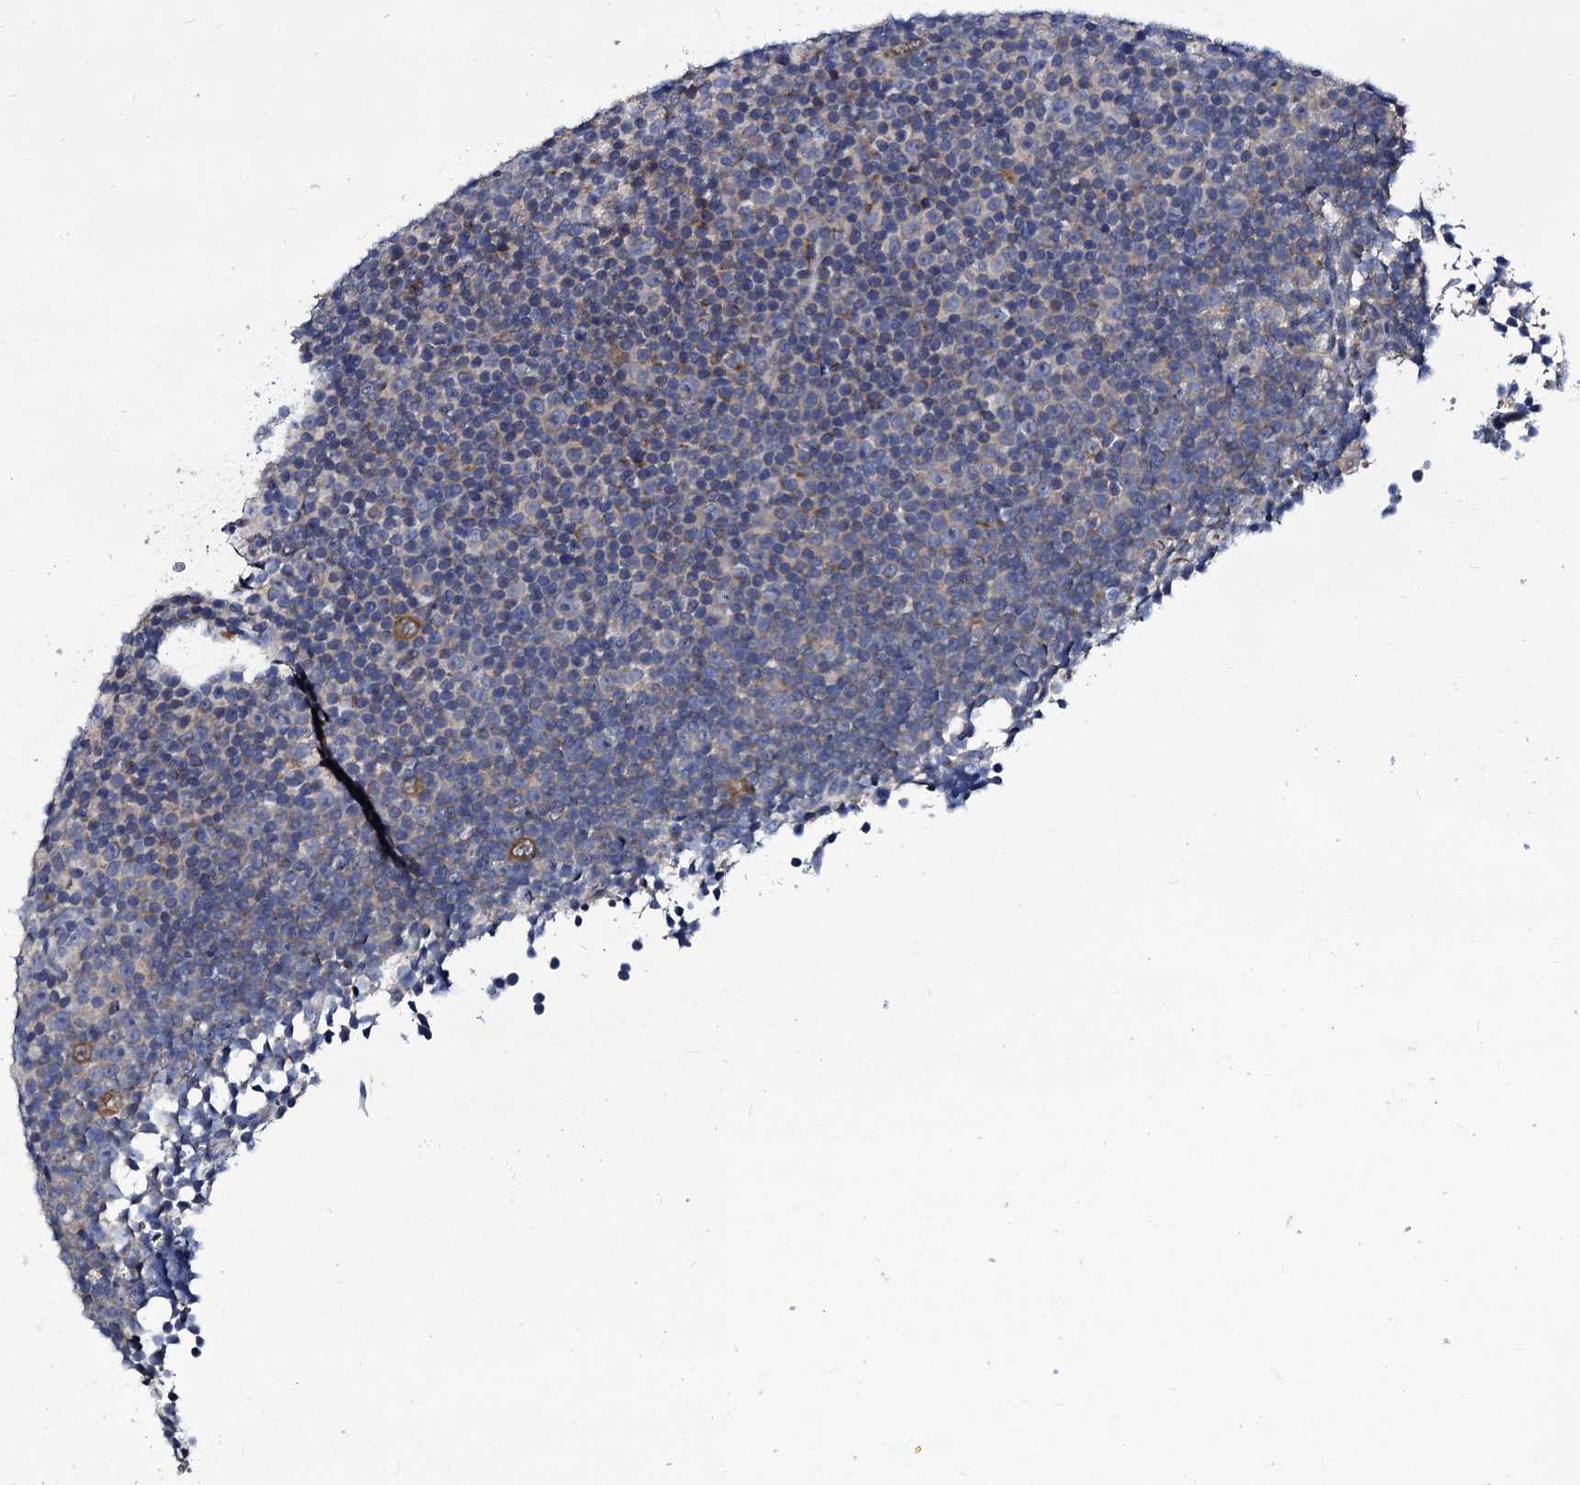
{"staining": {"intensity": "weak", "quantity": "<25%", "location": "cytoplasmic/membranous"}, "tissue": "lymphoma", "cell_type": "Tumor cells", "image_type": "cancer", "snomed": [{"axis": "morphology", "description": "Malignant lymphoma, non-Hodgkin's type, Low grade"}, {"axis": "topography", "description": "Lymph node"}], "caption": "High power microscopy image of an IHC image of lymphoma, revealing no significant expression in tumor cells.", "gene": "PANX2", "patient": {"sex": "female", "age": 67}}